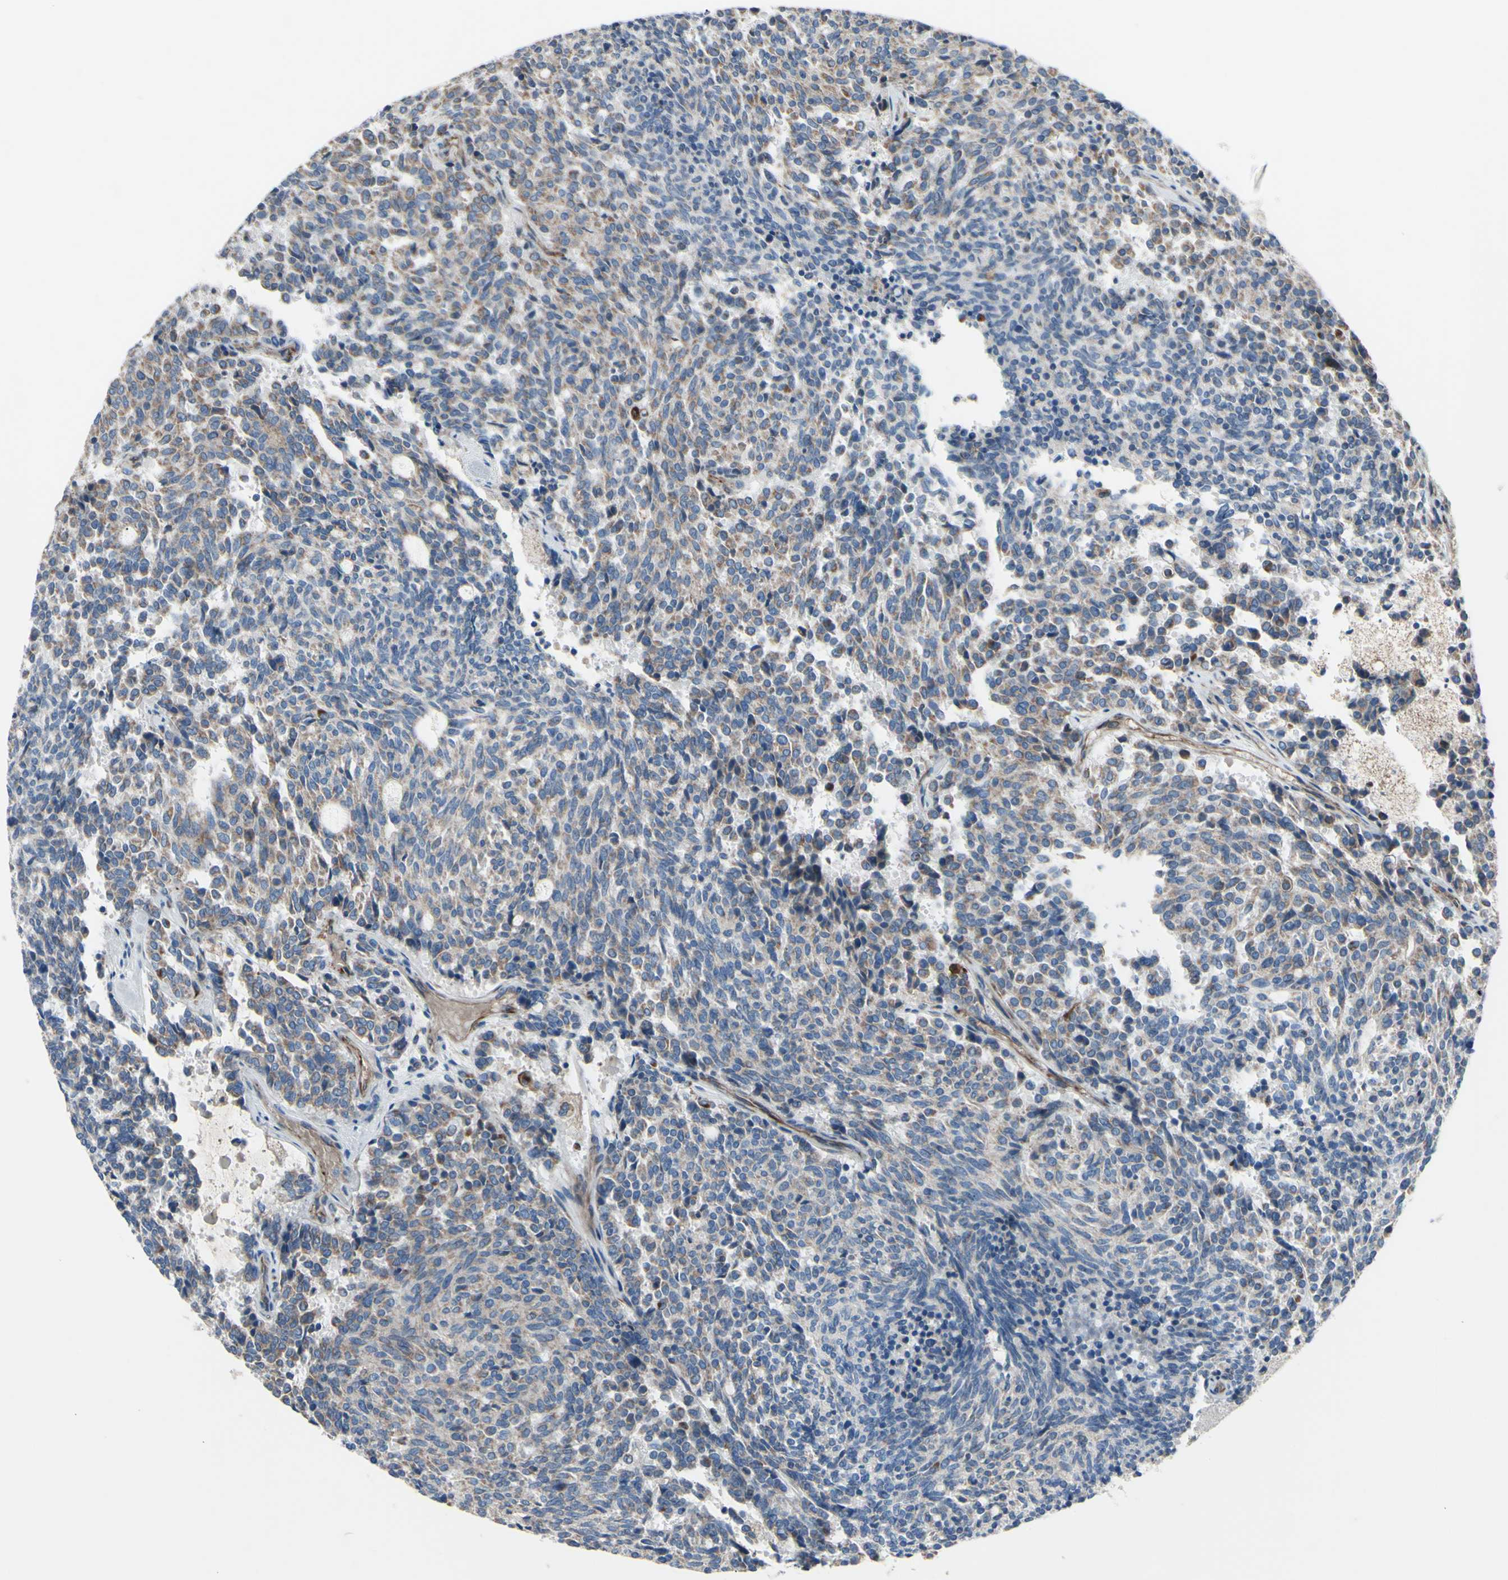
{"staining": {"intensity": "weak", "quantity": "25%-75%", "location": "cytoplasmic/membranous"}, "tissue": "carcinoid", "cell_type": "Tumor cells", "image_type": "cancer", "snomed": [{"axis": "morphology", "description": "Carcinoid, malignant, NOS"}, {"axis": "topography", "description": "Pancreas"}], "caption": "DAB (3,3'-diaminobenzidine) immunohistochemical staining of human malignant carcinoid shows weak cytoplasmic/membranous protein positivity in approximately 25%-75% of tumor cells. (DAB (3,3'-diaminobenzidine) IHC, brown staining for protein, blue staining for nuclei).", "gene": "EMC7", "patient": {"sex": "female", "age": 54}}